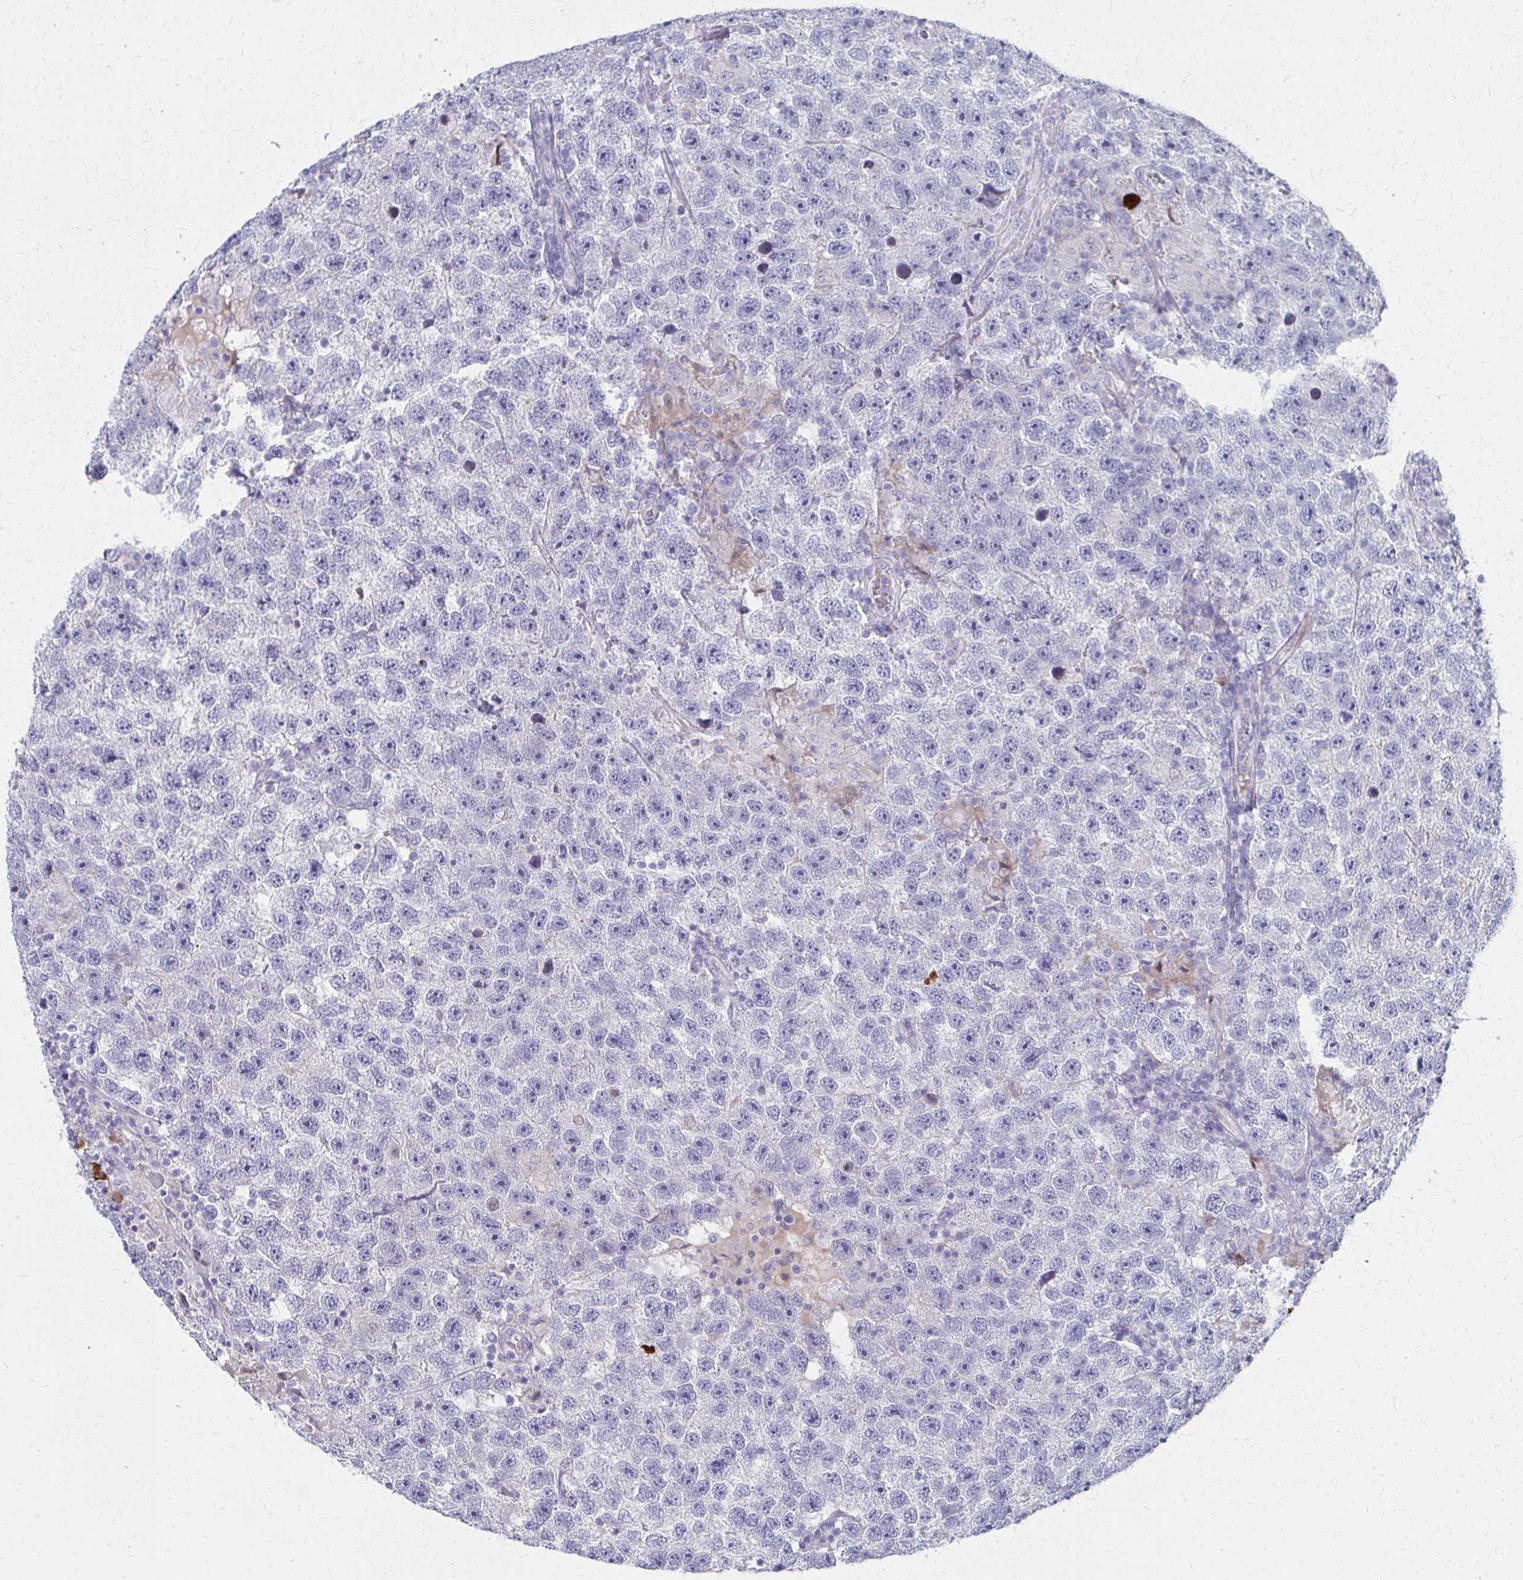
{"staining": {"intensity": "negative", "quantity": "none", "location": "none"}, "tissue": "testis cancer", "cell_type": "Tumor cells", "image_type": "cancer", "snomed": [{"axis": "morphology", "description": "Seminoma, NOS"}, {"axis": "topography", "description": "Testis"}], "caption": "Human testis cancer stained for a protein using immunohistochemistry (IHC) demonstrates no expression in tumor cells.", "gene": "MS4A2", "patient": {"sex": "male", "age": 26}}